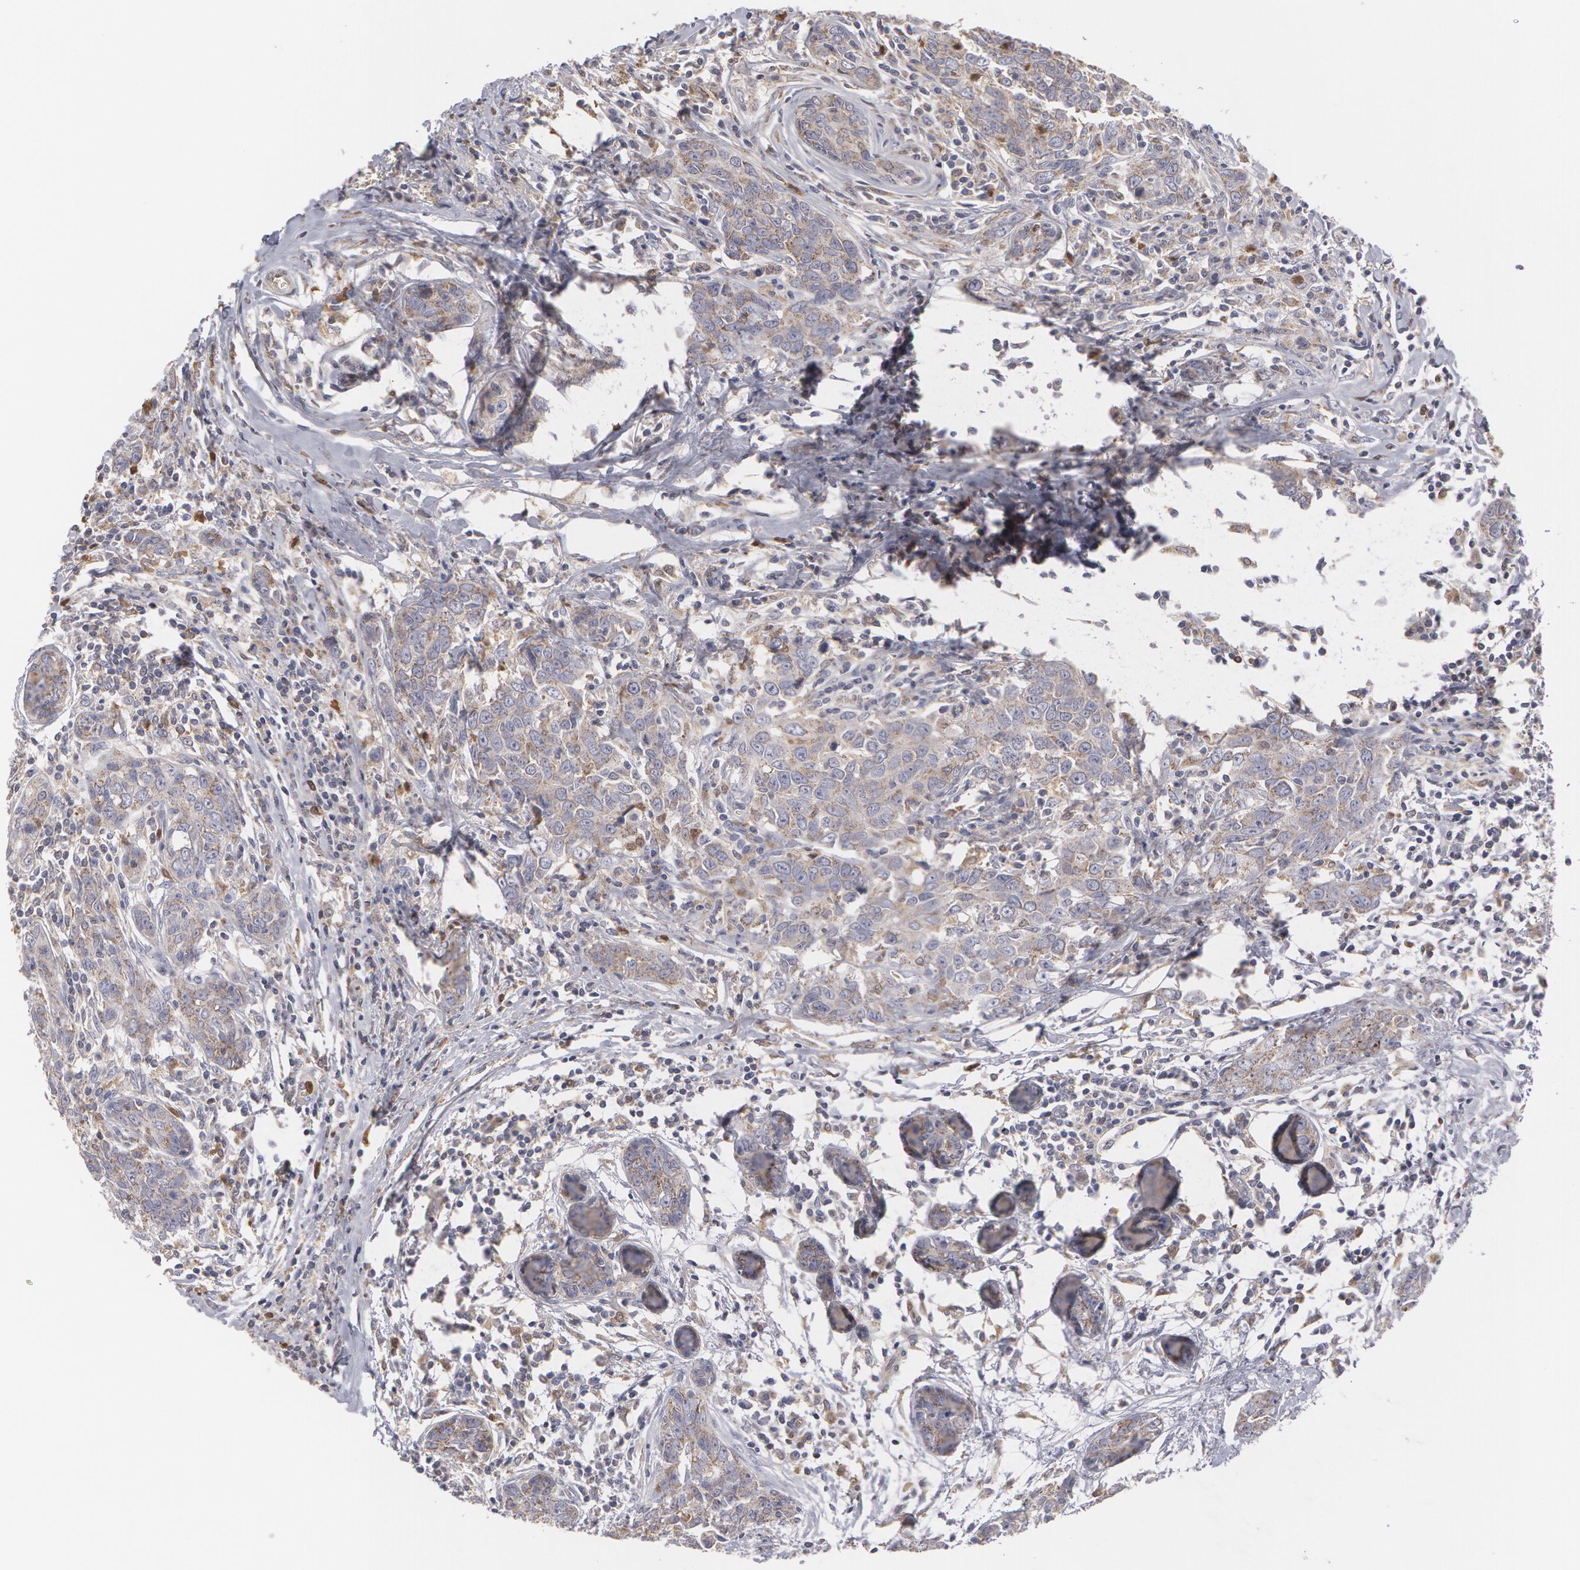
{"staining": {"intensity": "weak", "quantity": ">75%", "location": "cytoplasmic/membranous"}, "tissue": "breast cancer", "cell_type": "Tumor cells", "image_type": "cancer", "snomed": [{"axis": "morphology", "description": "Duct carcinoma"}, {"axis": "topography", "description": "Breast"}], "caption": "Immunohistochemistry of human intraductal carcinoma (breast) shows low levels of weak cytoplasmic/membranous expression in about >75% of tumor cells.", "gene": "CAT", "patient": {"sex": "female", "age": 50}}